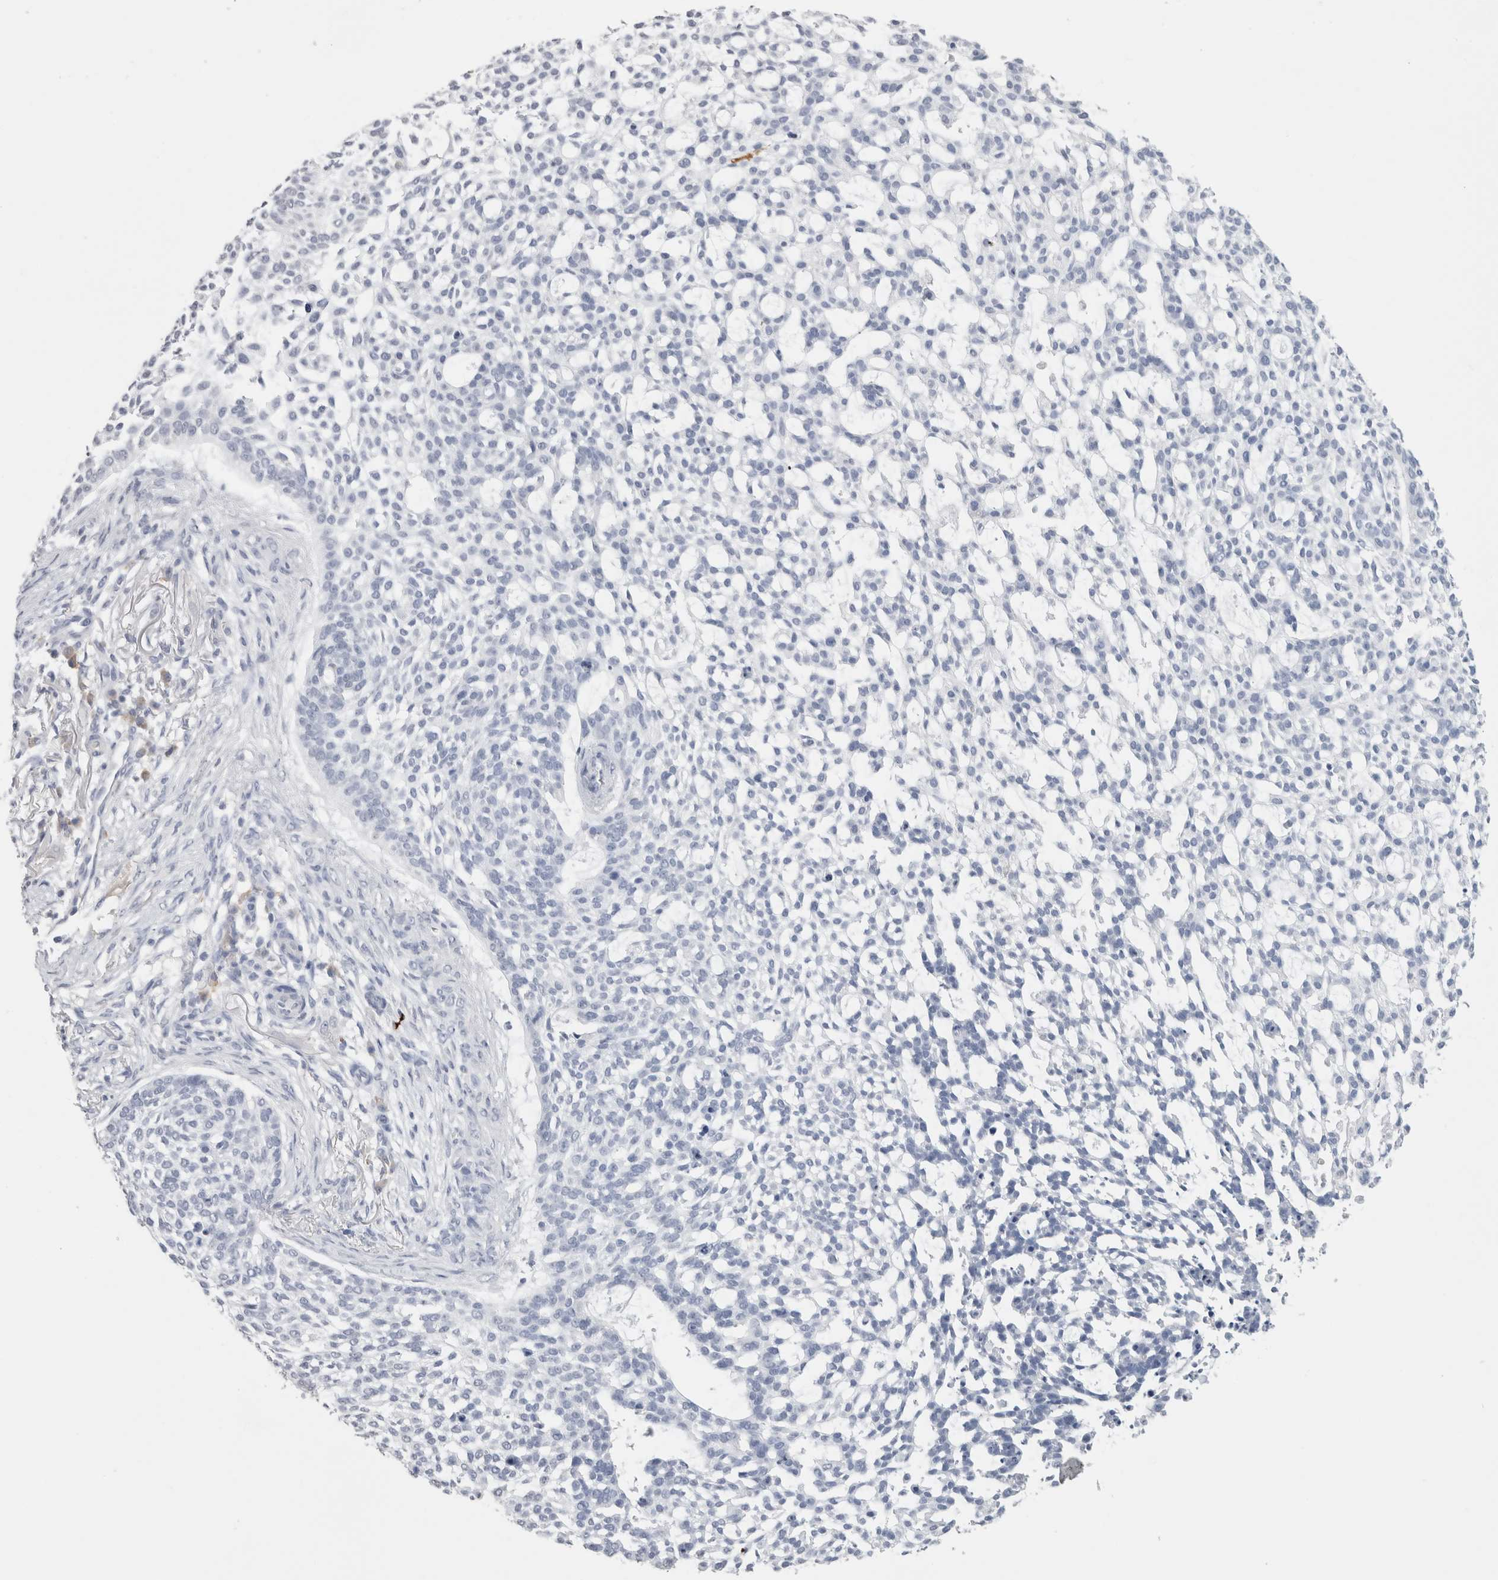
{"staining": {"intensity": "negative", "quantity": "none", "location": "none"}, "tissue": "skin cancer", "cell_type": "Tumor cells", "image_type": "cancer", "snomed": [{"axis": "morphology", "description": "Basal cell carcinoma"}, {"axis": "topography", "description": "Skin"}], "caption": "Histopathology image shows no protein staining in tumor cells of basal cell carcinoma (skin) tissue.", "gene": "LAMP3", "patient": {"sex": "female", "age": 64}}